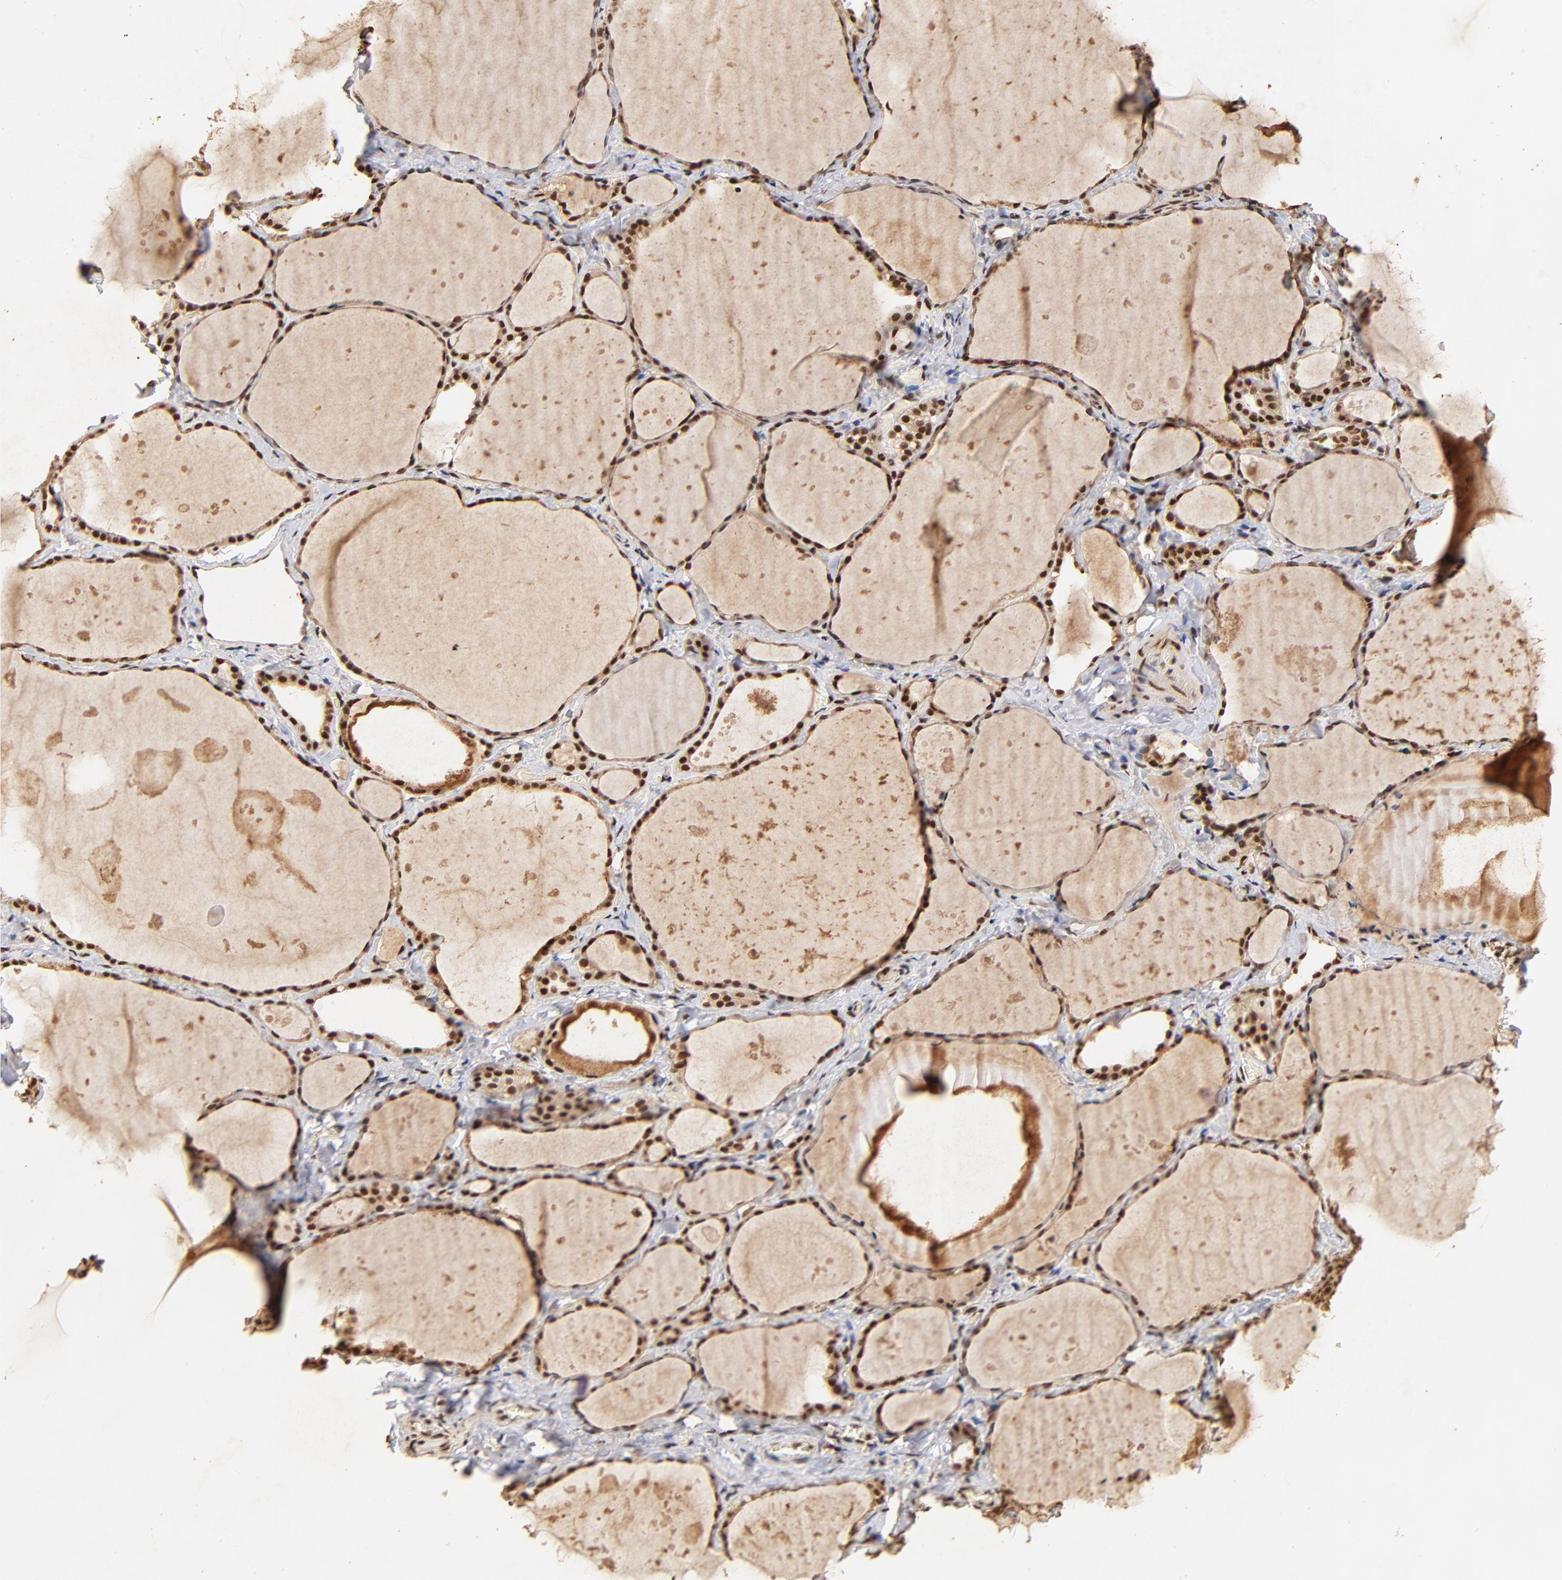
{"staining": {"intensity": "strong", "quantity": ">75%", "location": "cytoplasmic/membranous,nuclear"}, "tissue": "thyroid gland", "cell_type": "Glandular cells", "image_type": "normal", "snomed": [{"axis": "morphology", "description": "Normal tissue, NOS"}, {"axis": "topography", "description": "Thyroid gland"}], "caption": "The photomicrograph exhibits staining of benign thyroid gland, revealing strong cytoplasmic/membranous,nuclear protein expression (brown color) within glandular cells.", "gene": "MED12", "patient": {"sex": "female", "age": 75}}